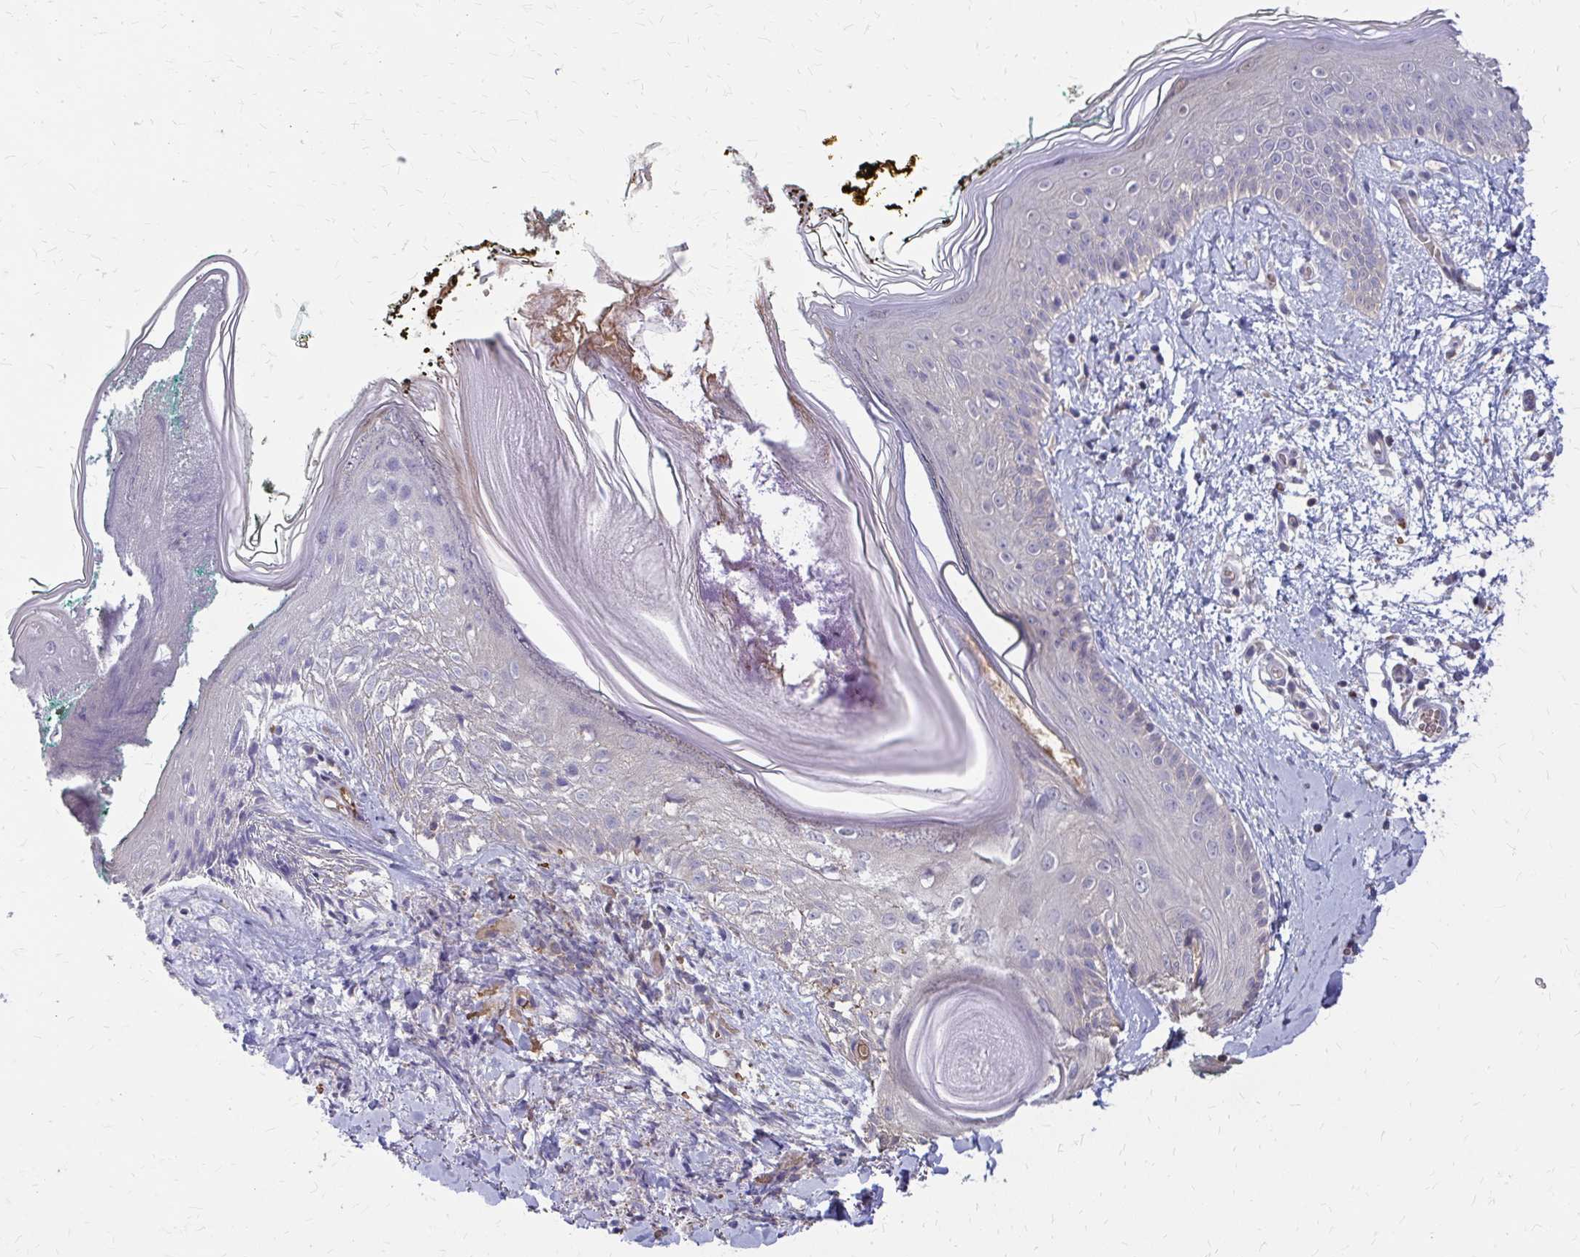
{"staining": {"intensity": "negative", "quantity": "none", "location": "none"}, "tissue": "skin", "cell_type": "Fibroblasts", "image_type": "normal", "snomed": [{"axis": "morphology", "description": "Normal tissue, NOS"}, {"axis": "topography", "description": "Skin"}], "caption": "High power microscopy photomicrograph of an immunohistochemistry photomicrograph of unremarkable skin, revealing no significant expression in fibroblasts.", "gene": "IFI44L", "patient": {"sex": "female", "age": 34}}